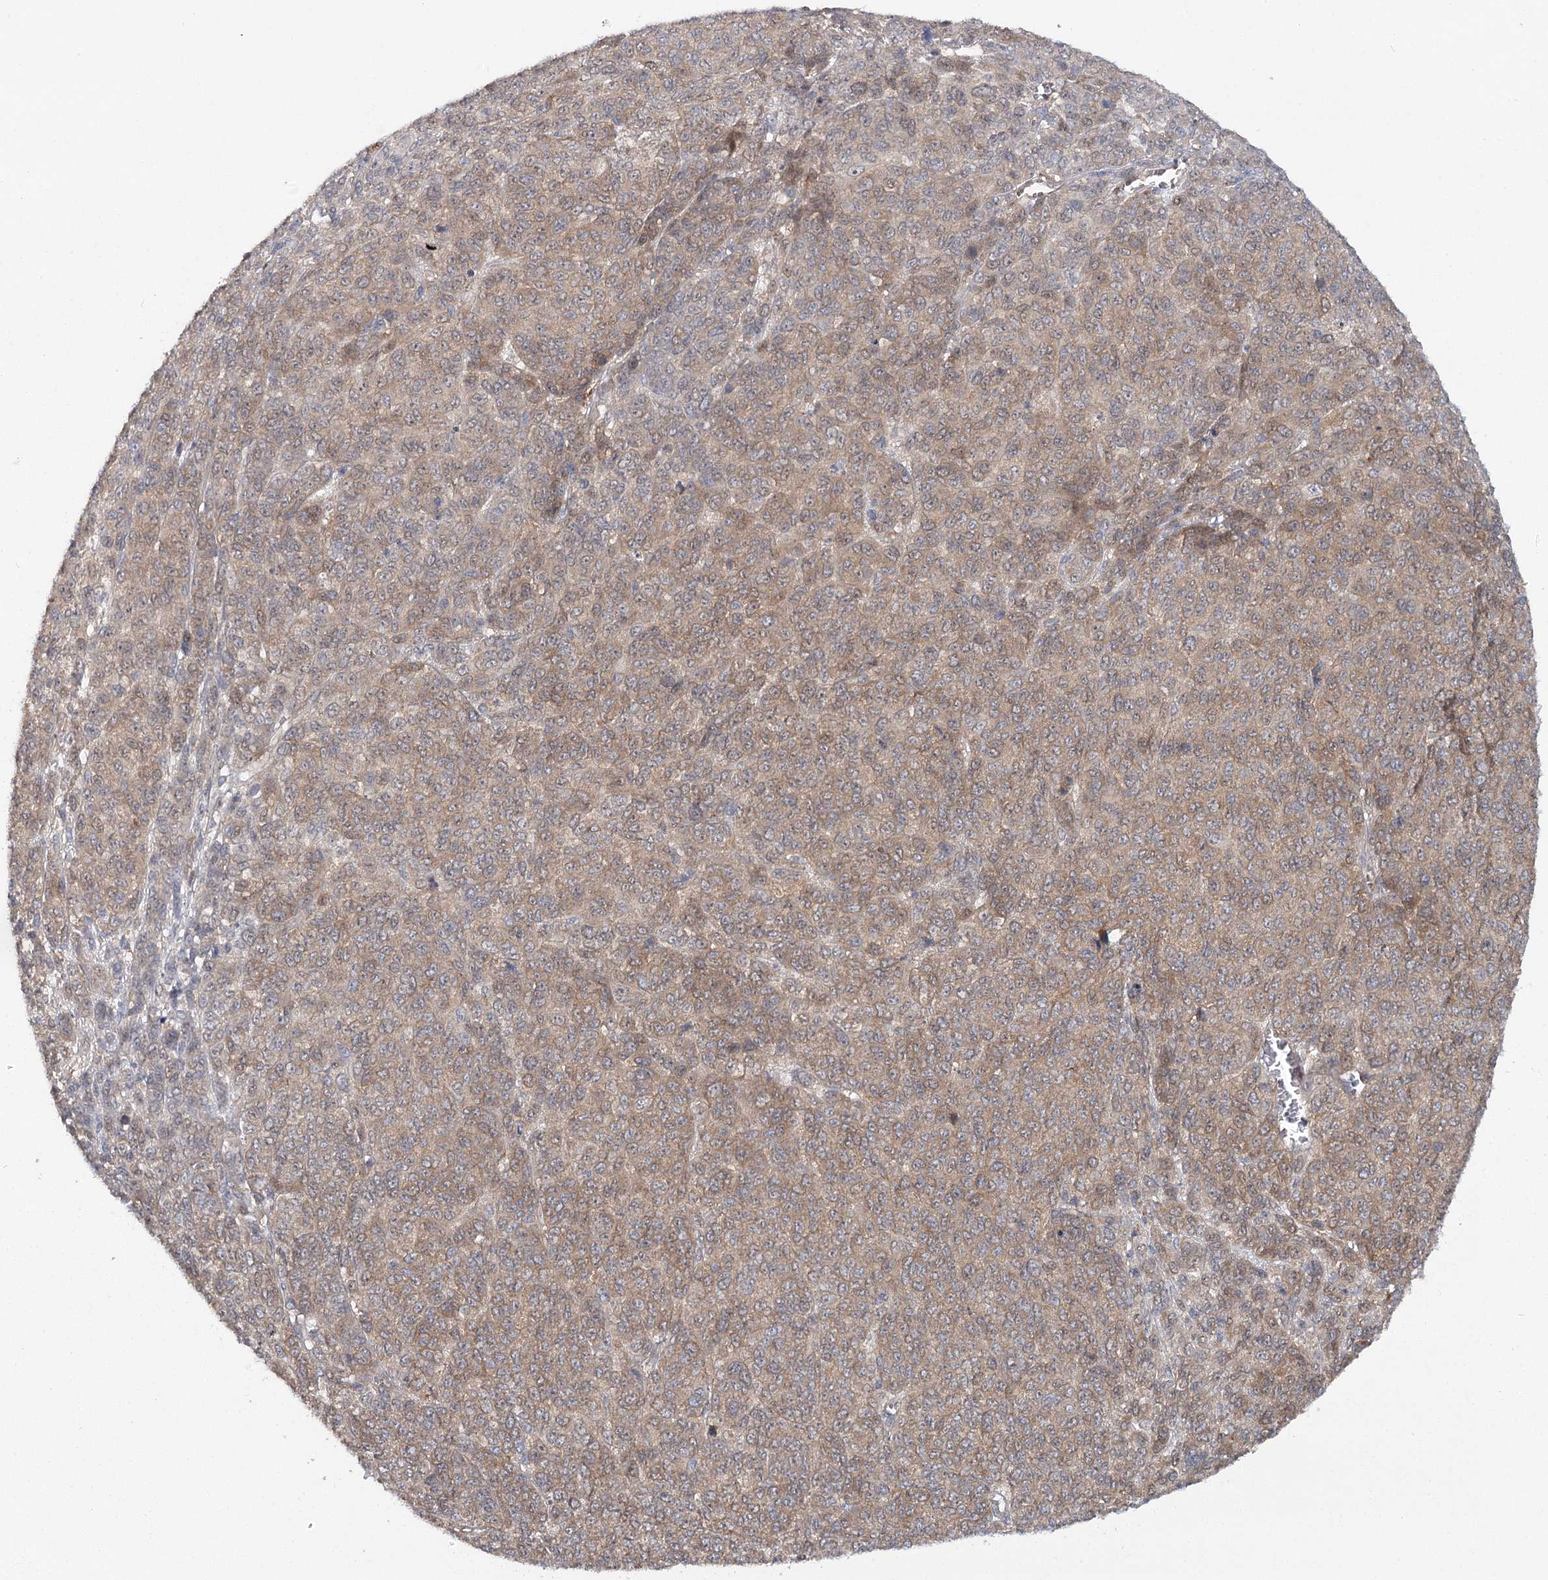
{"staining": {"intensity": "moderate", "quantity": ">75%", "location": "cytoplasmic/membranous"}, "tissue": "melanoma", "cell_type": "Tumor cells", "image_type": "cancer", "snomed": [{"axis": "morphology", "description": "Malignant melanoma, NOS"}, {"axis": "topography", "description": "Skin"}], "caption": "A histopathology image showing moderate cytoplasmic/membranous expression in approximately >75% of tumor cells in malignant melanoma, as visualized by brown immunohistochemical staining.", "gene": "MAP3K13", "patient": {"sex": "male", "age": 49}}